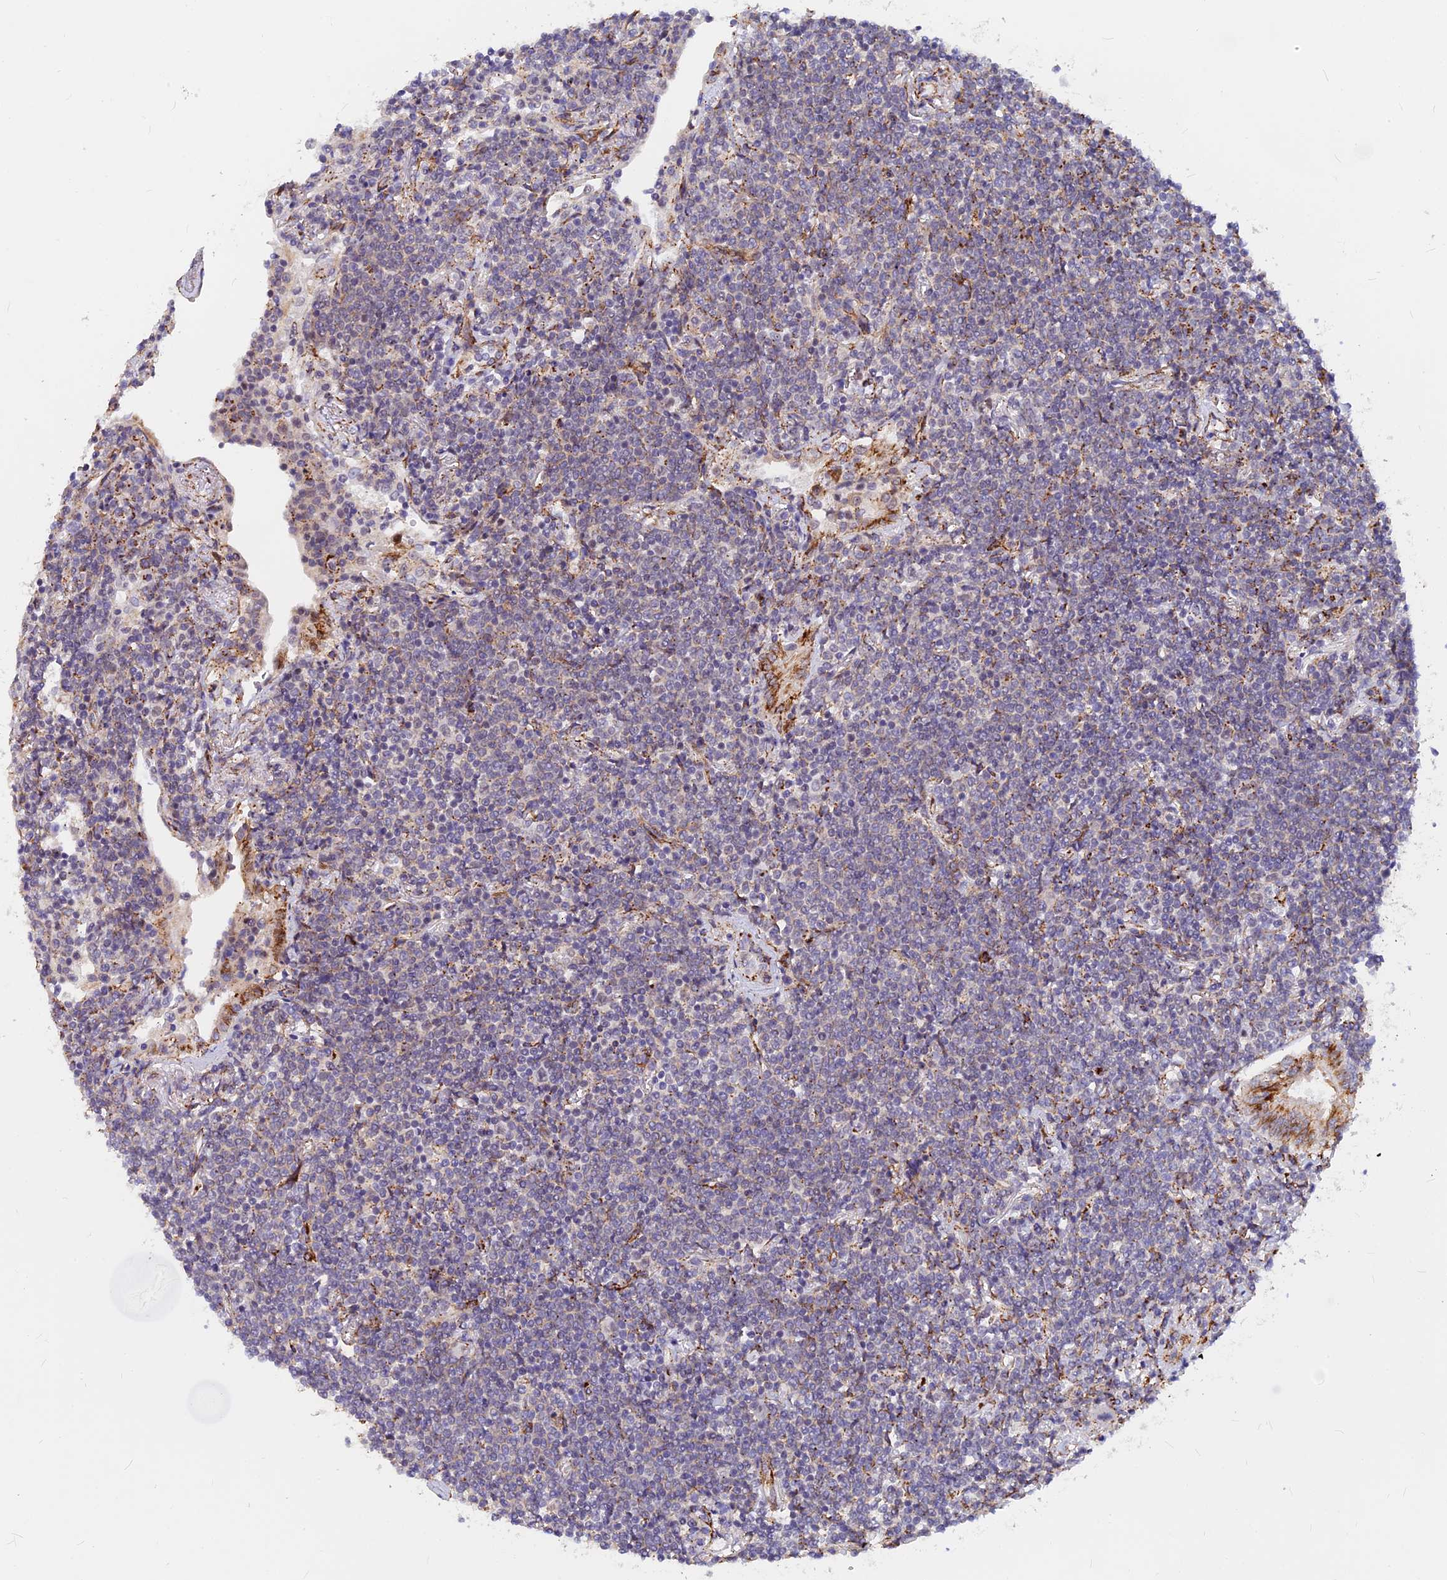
{"staining": {"intensity": "negative", "quantity": "none", "location": "none"}, "tissue": "lymphoma", "cell_type": "Tumor cells", "image_type": "cancer", "snomed": [{"axis": "morphology", "description": "Malignant lymphoma, non-Hodgkin's type, Low grade"}, {"axis": "topography", "description": "Lung"}], "caption": "This is an IHC image of human lymphoma. There is no staining in tumor cells.", "gene": "VSTM2L", "patient": {"sex": "female", "age": 71}}